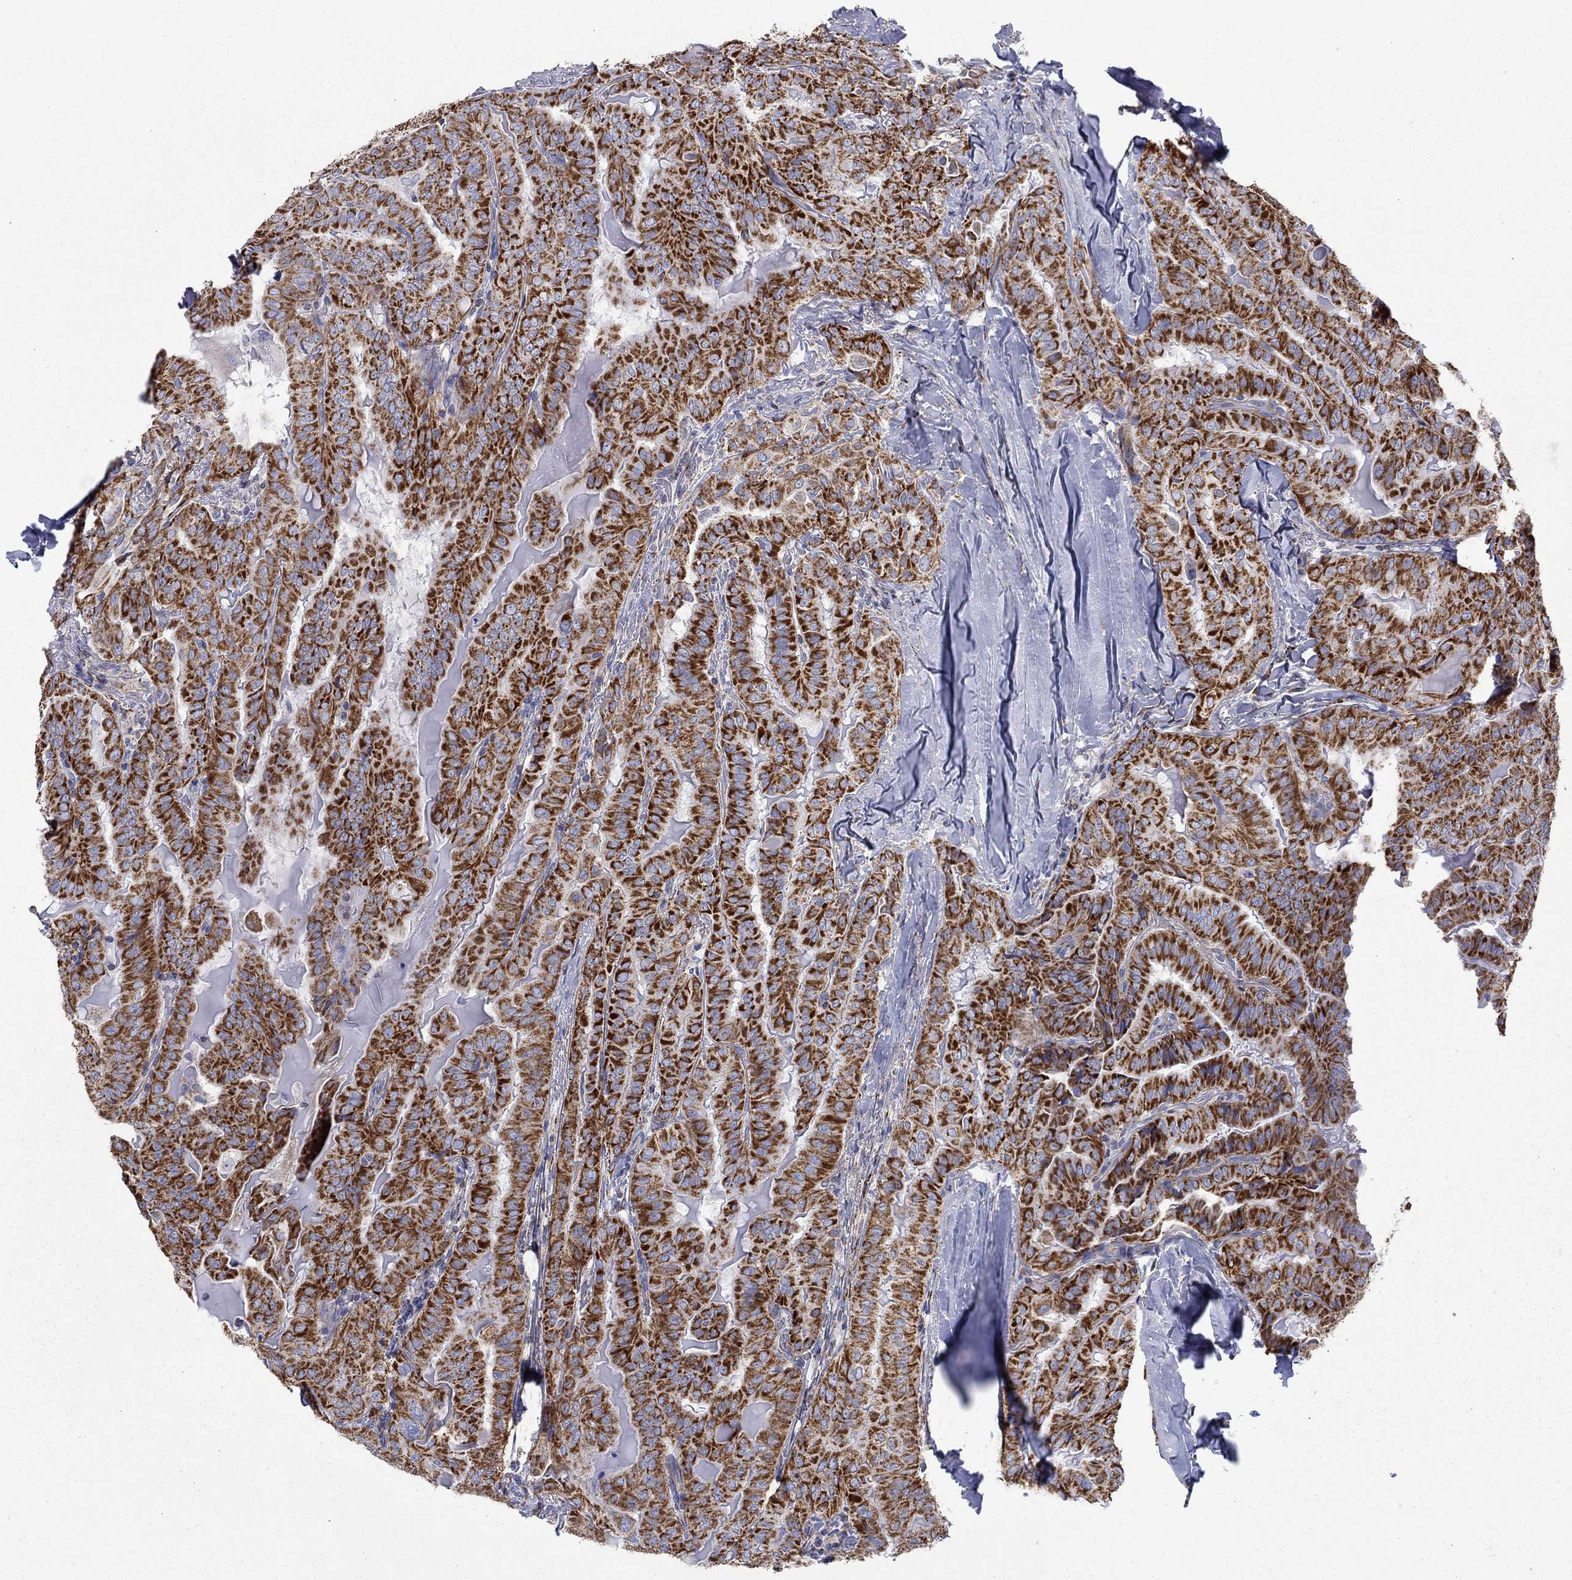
{"staining": {"intensity": "strong", "quantity": ">75%", "location": "cytoplasmic/membranous"}, "tissue": "thyroid cancer", "cell_type": "Tumor cells", "image_type": "cancer", "snomed": [{"axis": "morphology", "description": "Papillary adenocarcinoma, NOS"}, {"axis": "topography", "description": "Thyroid gland"}], "caption": "Brown immunohistochemical staining in thyroid cancer (papillary adenocarcinoma) demonstrates strong cytoplasmic/membranous staining in about >75% of tumor cells. (brown staining indicates protein expression, while blue staining denotes nuclei).", "gene": "CISD1", "patient": {"sex": "female", "age": 68}}